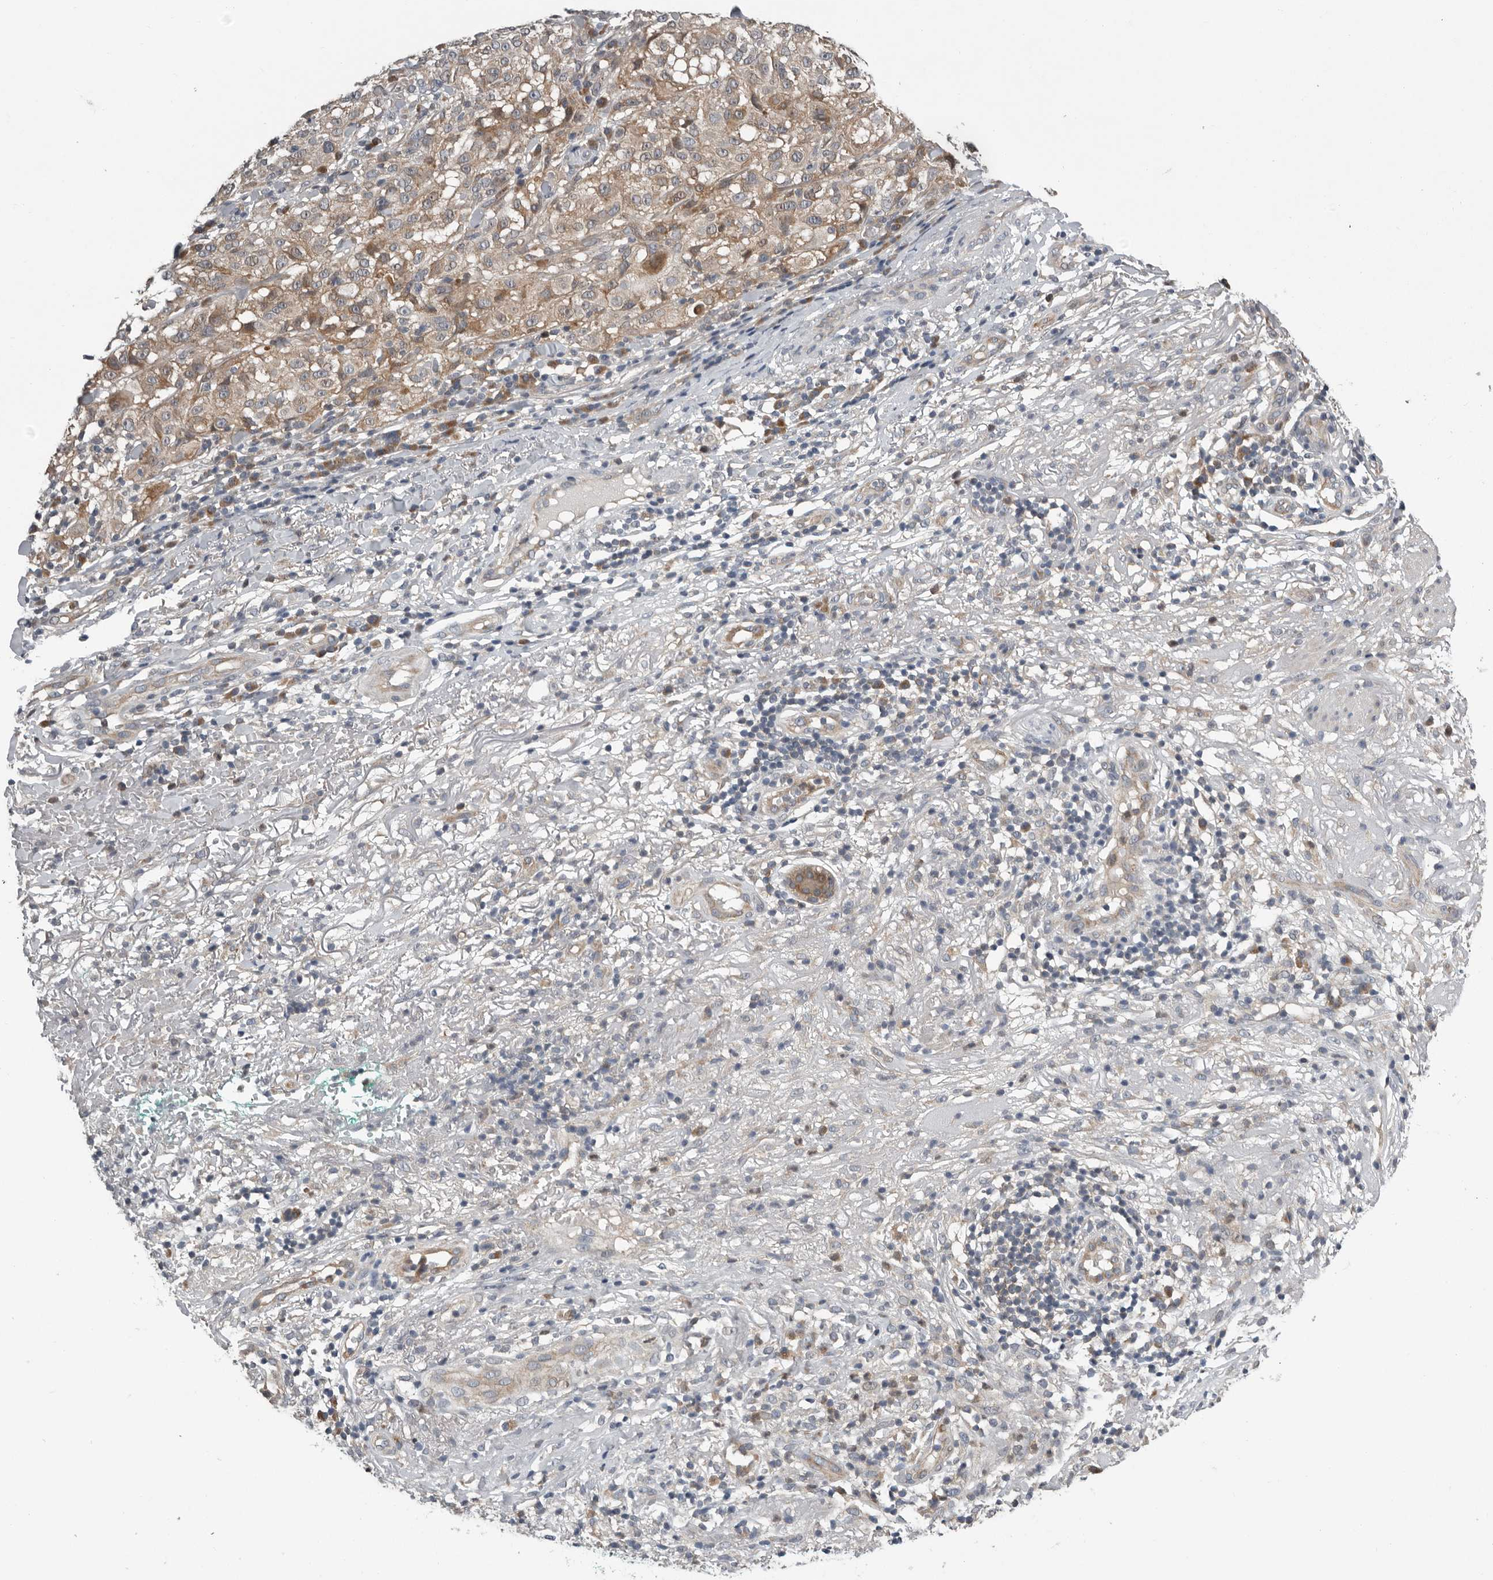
{"staining": {"intensity": "weak", "quantity": ">75%", "location": "cytoplasmic/membranous"}, "tissue": "melanoma", "cell_type": "Tumor cells", "image_type": "cancer", "snomed": [{"axis": "morphology", "description": "Necrosis, NOS"}, {"axis": "morphology", "description": "Malignant melanoma, NOS"}, {"axis": "topography", "description": "Skin"}], "caption": "Human melanoma stained with a protein marker exhibits weak staining in tumor cells.", "gene": "RALGPS2", "patient": {"sex": "female", "age": 87}}